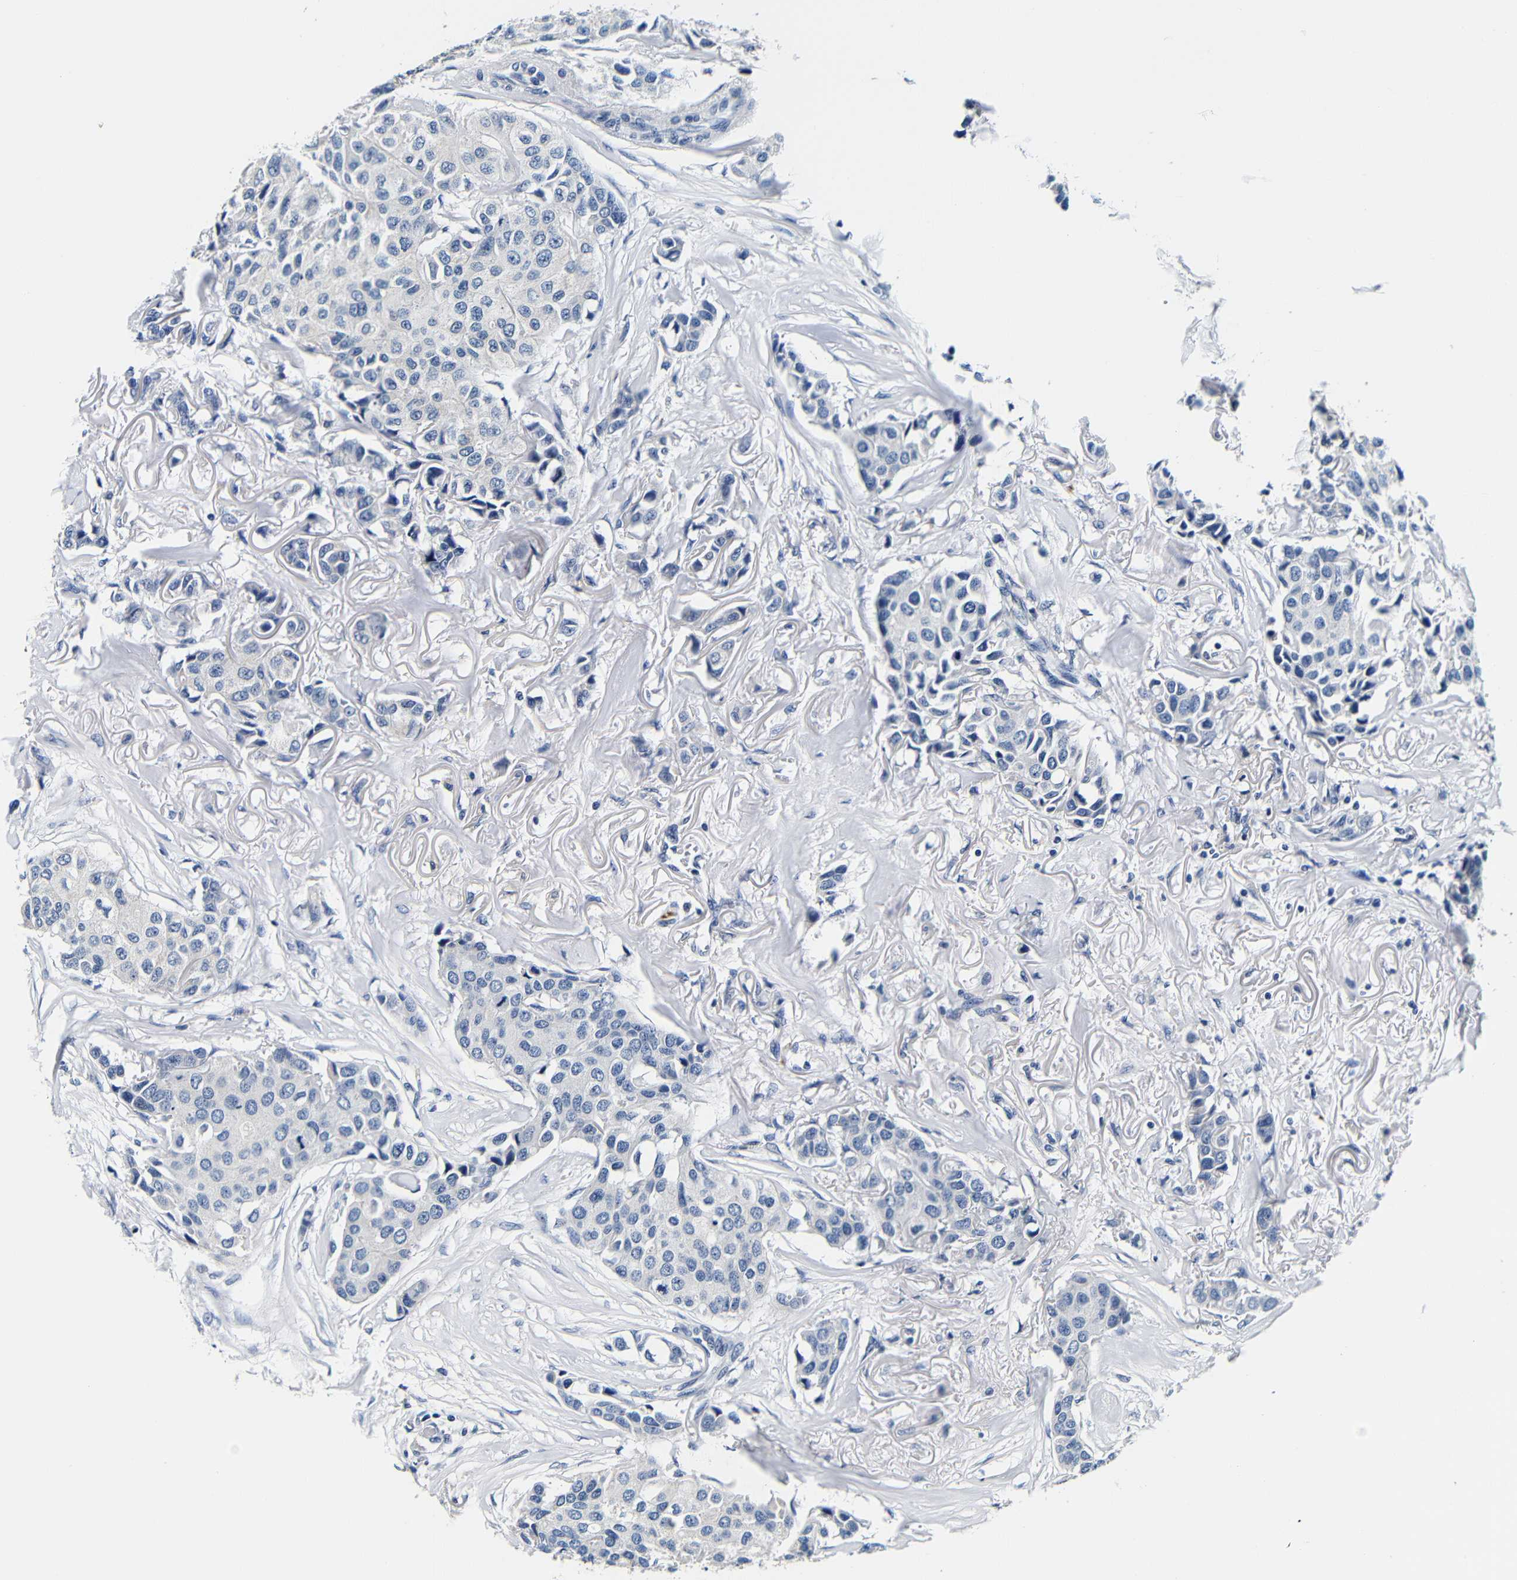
{"staining": {"intensity": "negative", "quantity": "none", "location": "none"}, "tissue": "breast cancer", "cell_type": "Tumor cells", "image_type": "cancer", "snomed": [{"axis": "morphology", "description": "Duct carcinoma"}, {"axis": "topography", "description": "Breast"}], "caption": "Tumor cells show no significant positivity in breast infiltrating ductal carcinoma. The staining is performed using DAB (3,3'-diaminobenzidine) brown chromogen with nuclei counter-stained in using hematoxylin.", "gene": "GP1BA", "patient": {"sex": "female", "age": 80}}